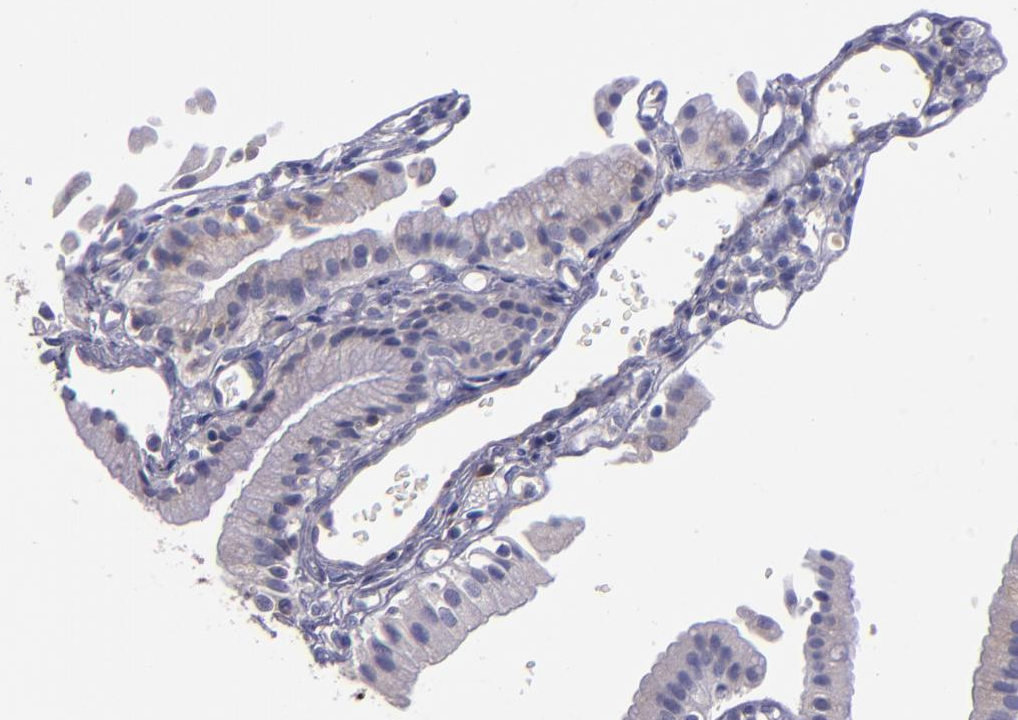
{"staining": {"intensity": "weak", "quantity": "25%-75%", "location": "cytoplasmic/membranous"}, "tissue": "gallbladder", "cell_type": "Glandular cells", "image_type": "normal", "snomed": [{"axis": "morphology", "description": "Normal tissue, NOS"}, {"axis": "topography", "description": "Gallbladder"}], "caption": "Weak cytoplasmic/membranous expression is seen in approximately 25%-75% of glandular cells in normal gallbladder. Nuclei are stained in blue.", "gene": "CARS1", "patient": {"sex": "male", "age": 65}}